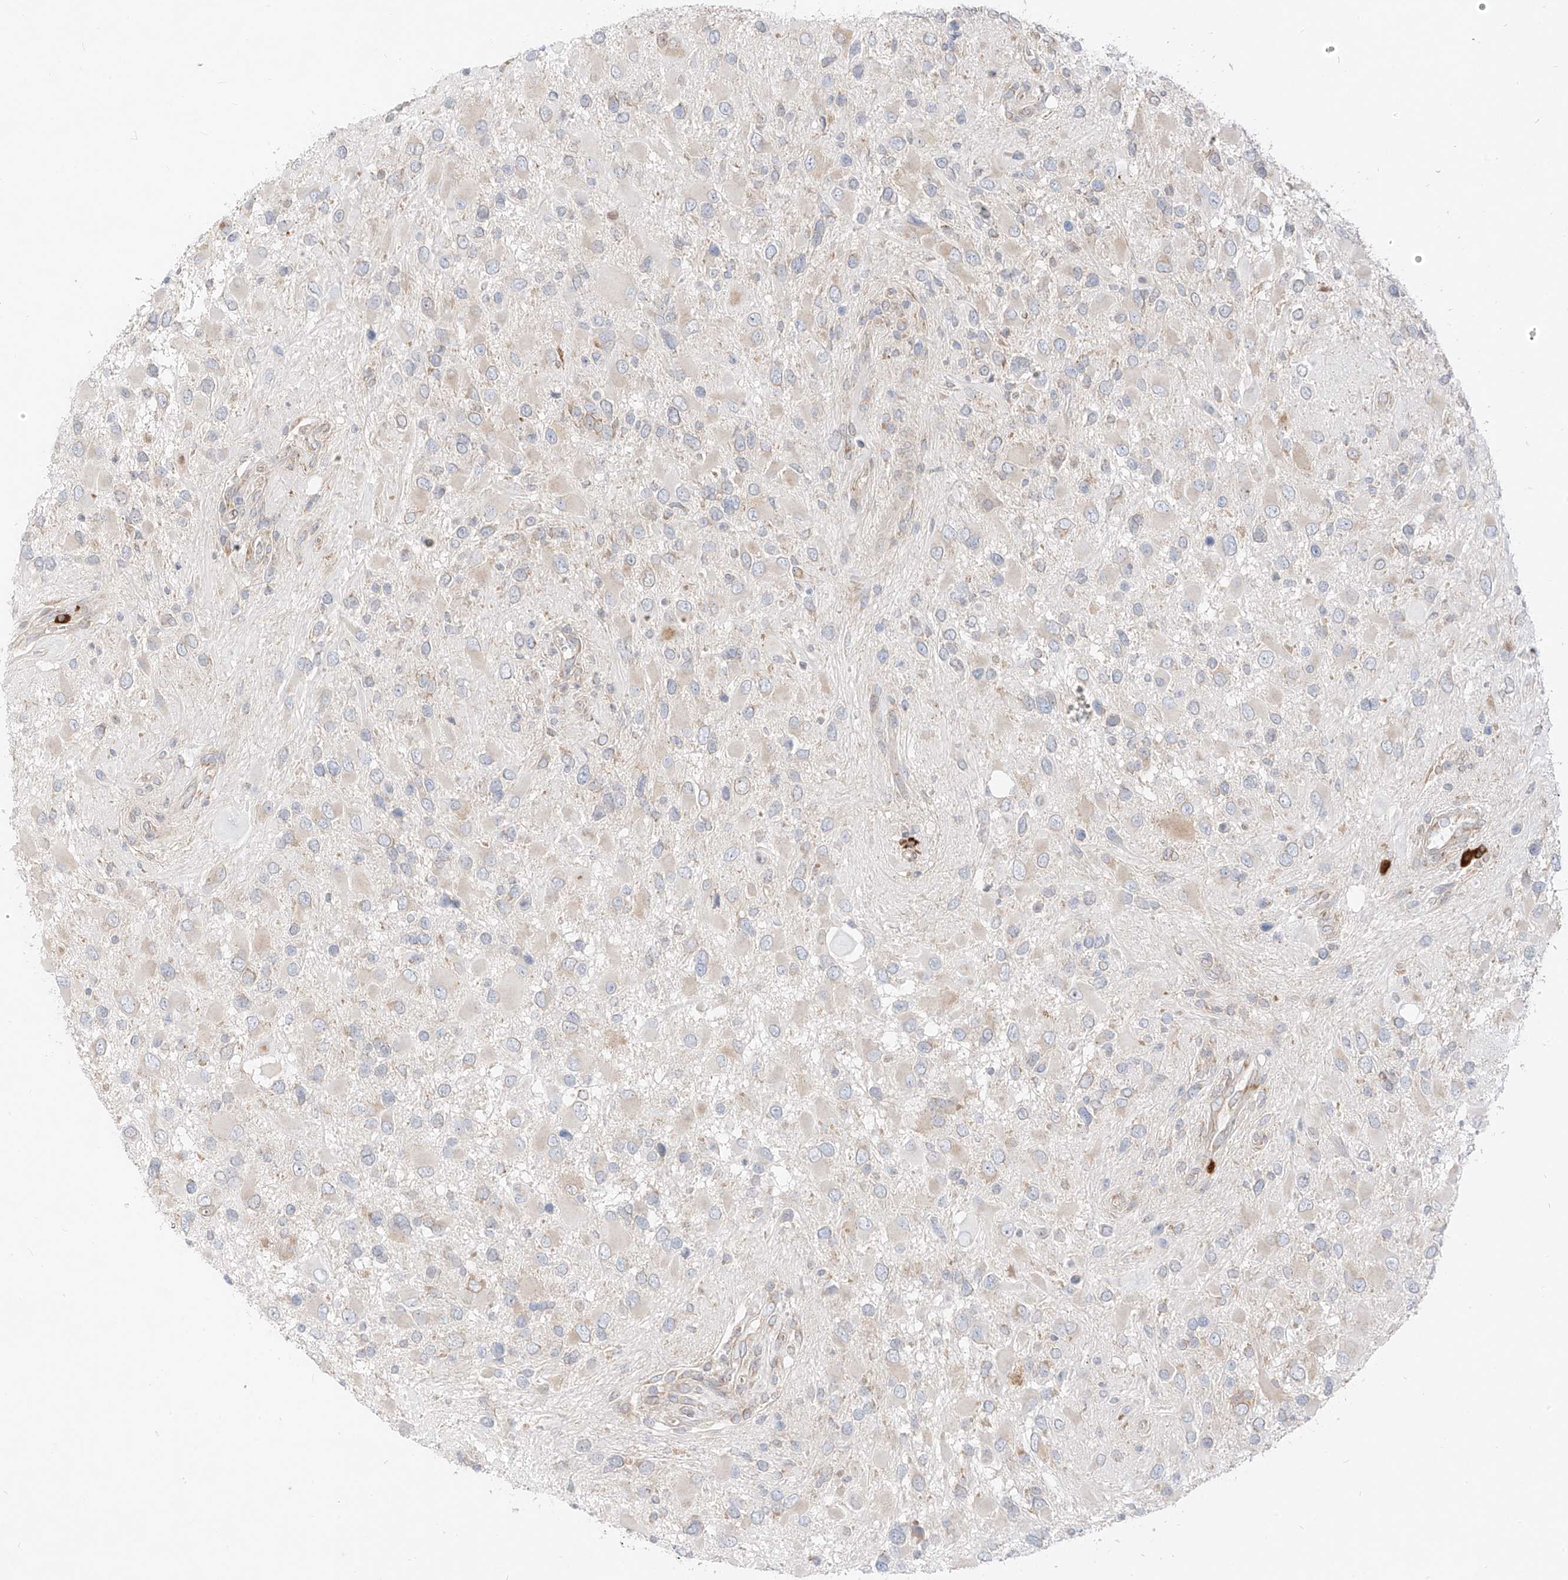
{"staining": {"intensity": "negative", "quantity": "none", "location": "none"}, "tissue": "glioma", "cell_type": "Tumor cells", "image_type": "cancer", "snomed": [{"axis": "morphology", "description": "Glioma, malignant, High grade"}, {"axis": "topography", "description": "Brain"}], "caption": "Immunohistochemistry micrograph of neoplastic tissue: glioma stained with DAB (3,3'-diaminobenzidine) demonstrates no significant protein positivity in tumor cells.", "gene": "STT3A", "patient": {"sex": "male", "age": 53}}